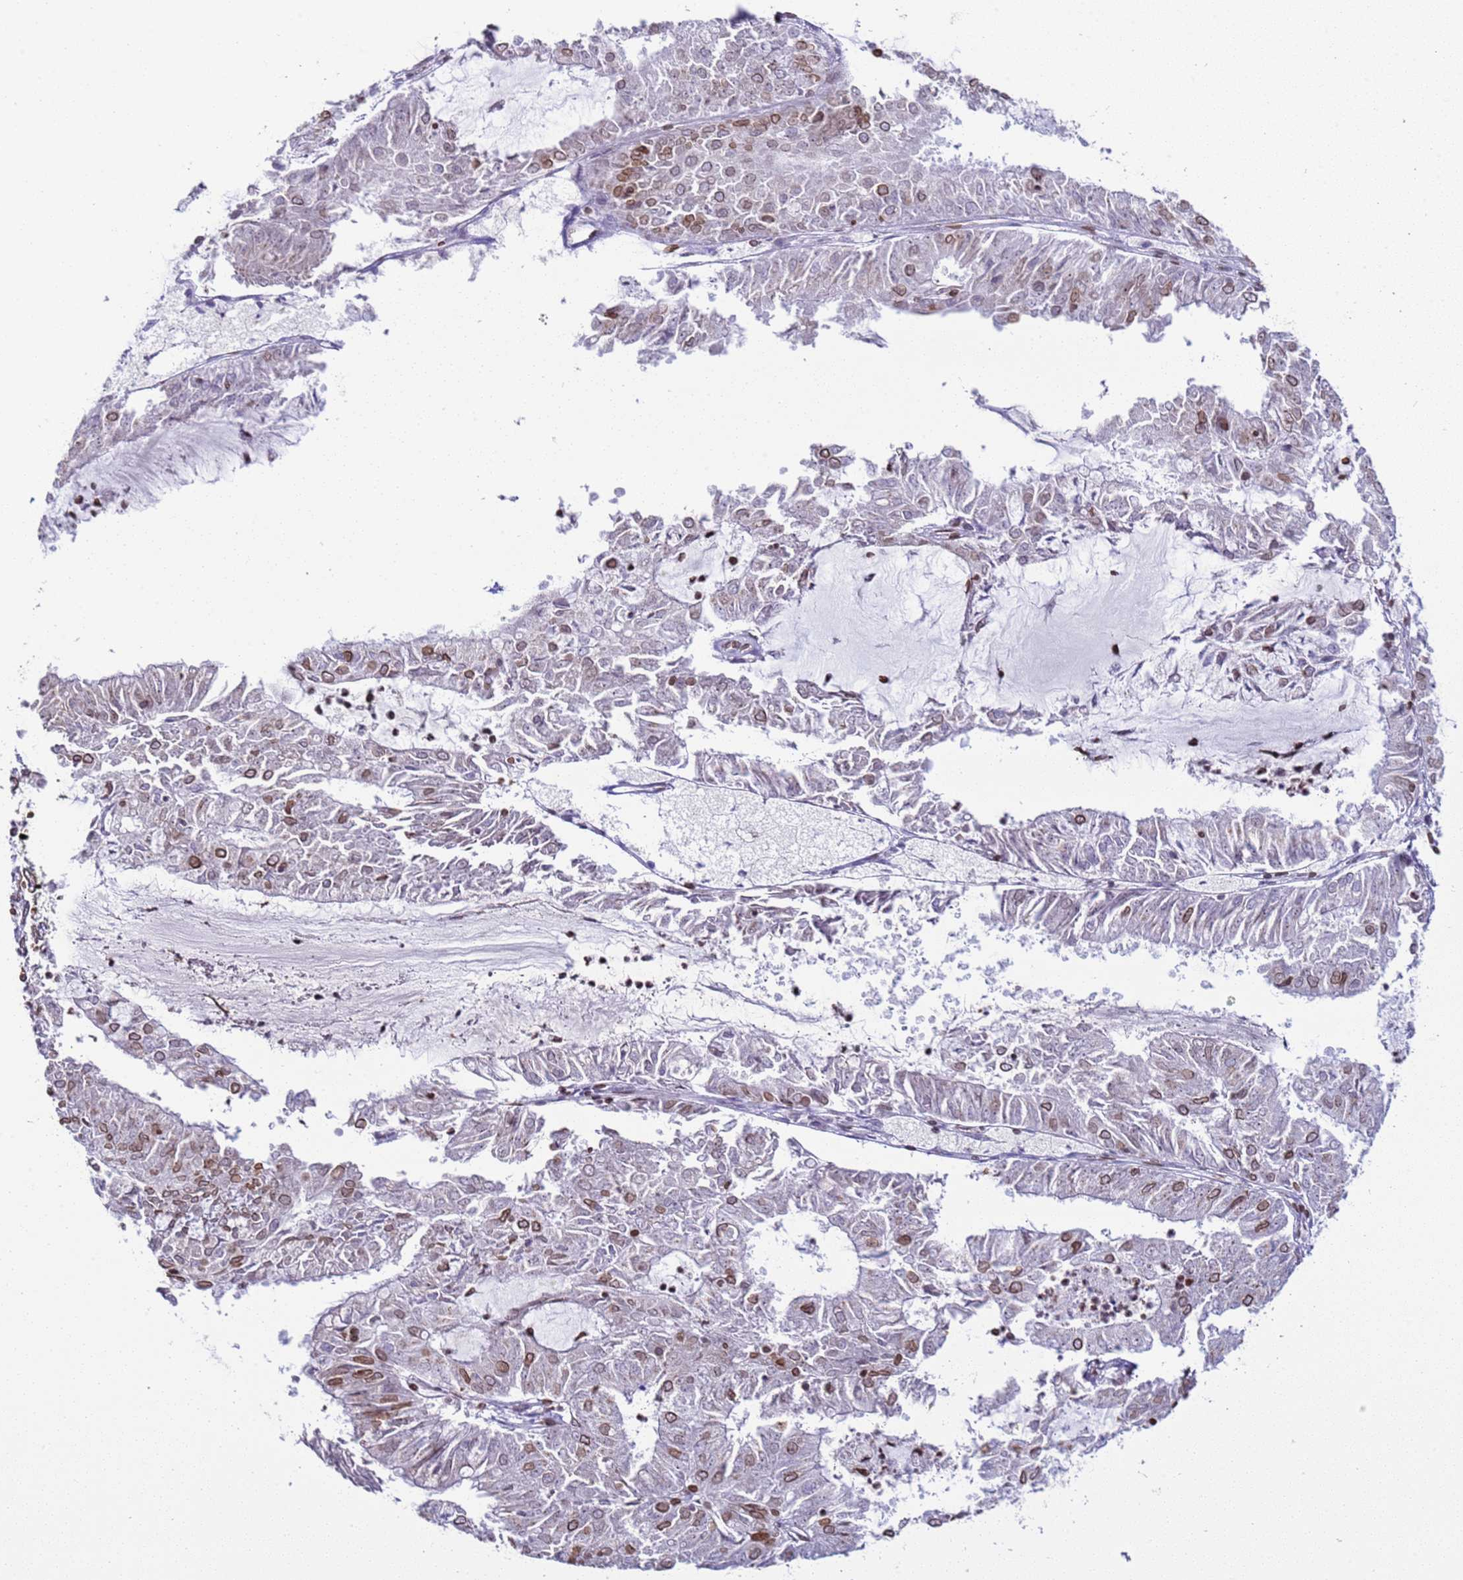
{"staining": {"intensity": "moderate", "quantity": "<25%", "location": "cytoplasmic/membranous,nuclear"}, "tissue": "endometrial cancer", "cell_type": "Tumor cells", "image_type": "cancer", "snomed": [{"axis": "morphology", "description": "Adenocarcinoma, NOS"}, {"axis": "topography", "description": "Endometrium"}], "caption": "There is low levels of moderate cytoplasmic/membranous and nuclear expression in tumor cells of endometrial adenocarcinoma, as demonstrated by immunohistochemical staining (brown color).", "gene": "DHX37", "patient": {"sex": "female", "age": 57}}